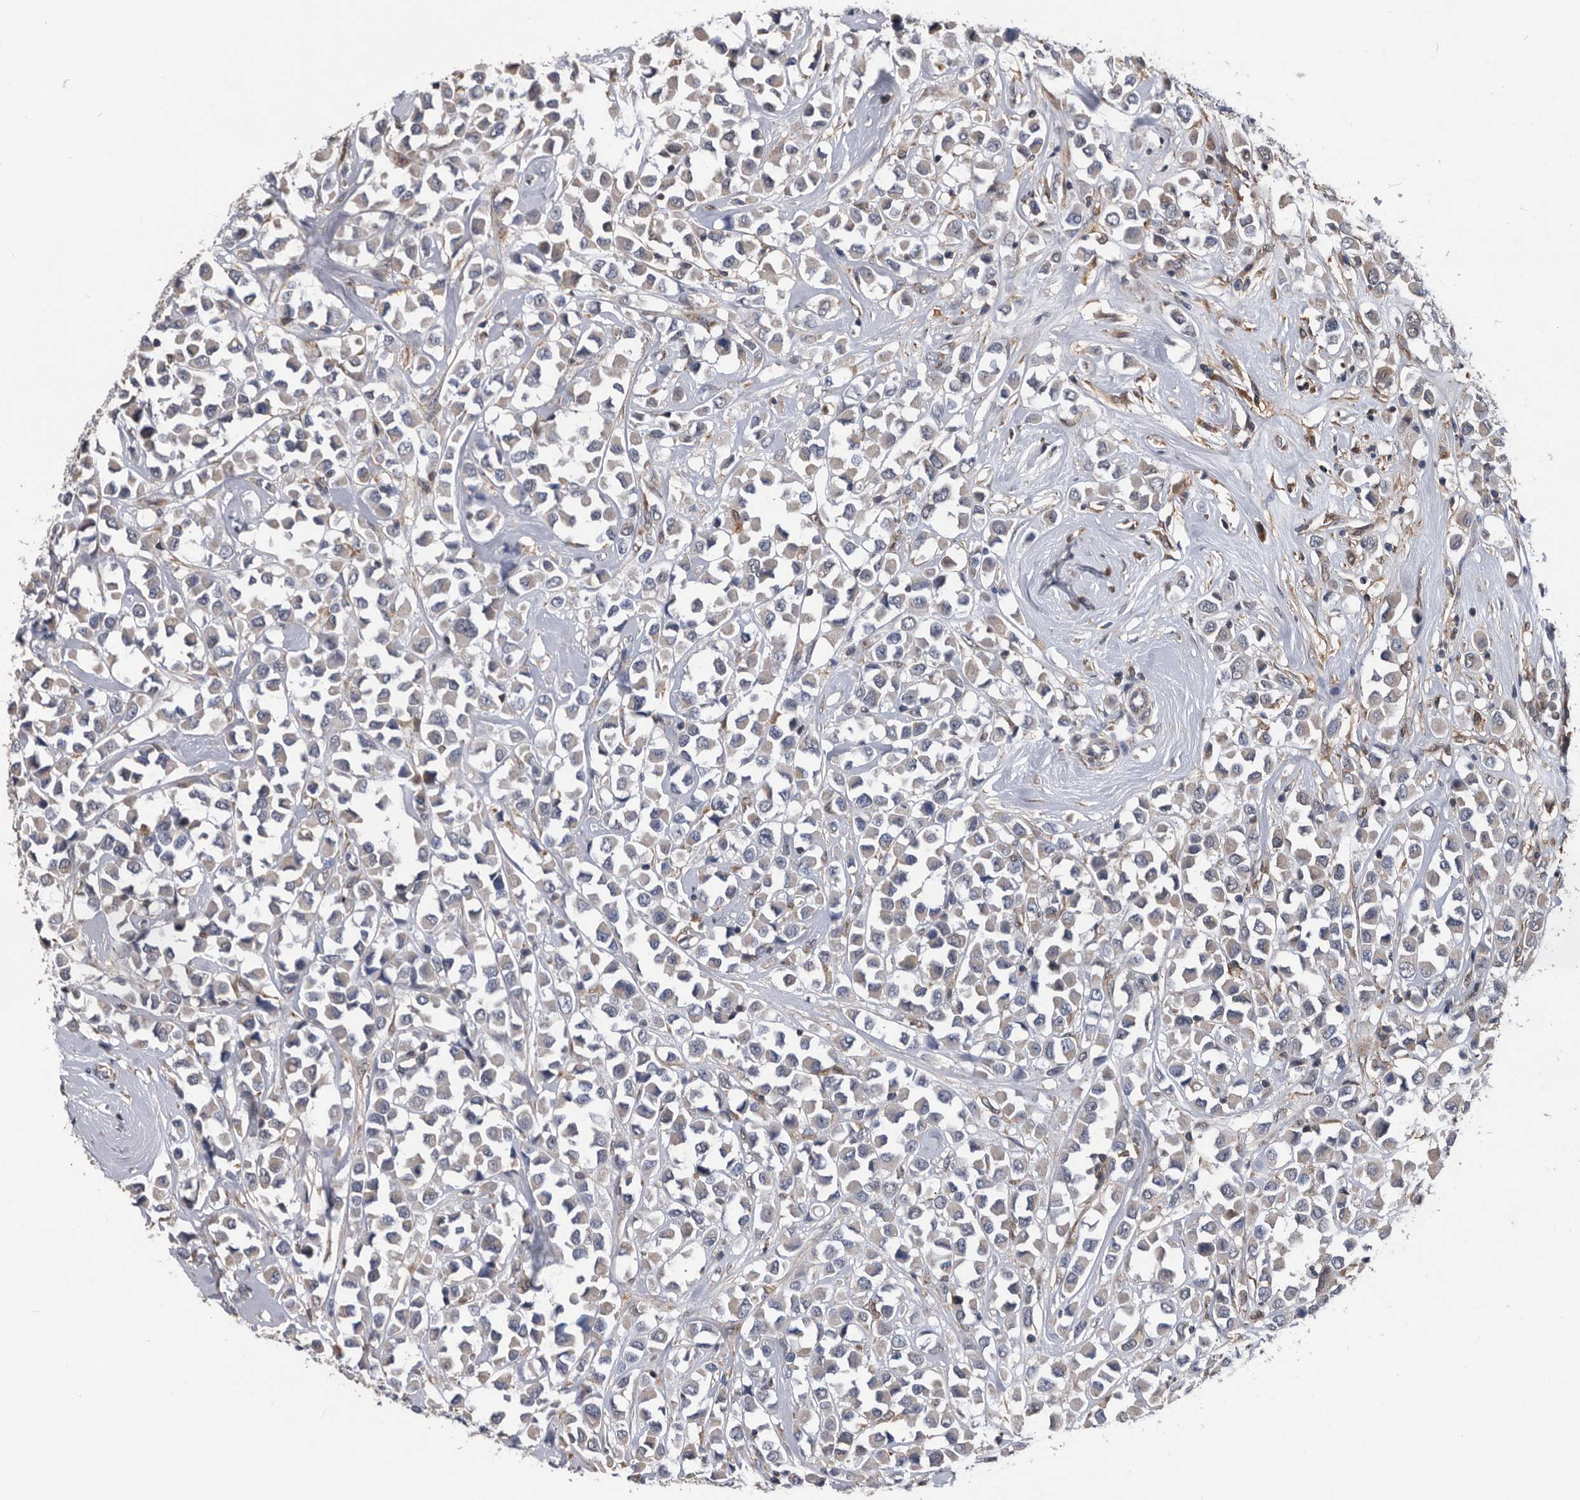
{"staining": {"intensity": "weak", "quantity": "<25%", "location": "cytoplasmic/membranous"}, "tissue": "breast cancer", "cell_type": "Tumor cells", "image_type": "cancer", "snomed": [{"axis": "morphology", "description": "Duct carcinoma"}, {"axis": "topography", "description": "Breast"}], "caption": "Histopathology image shows no significant protein expression in tumor cells of breast cancer.", "gene": "NRBP1", "patient": {"sex": "female", "age": 61}}